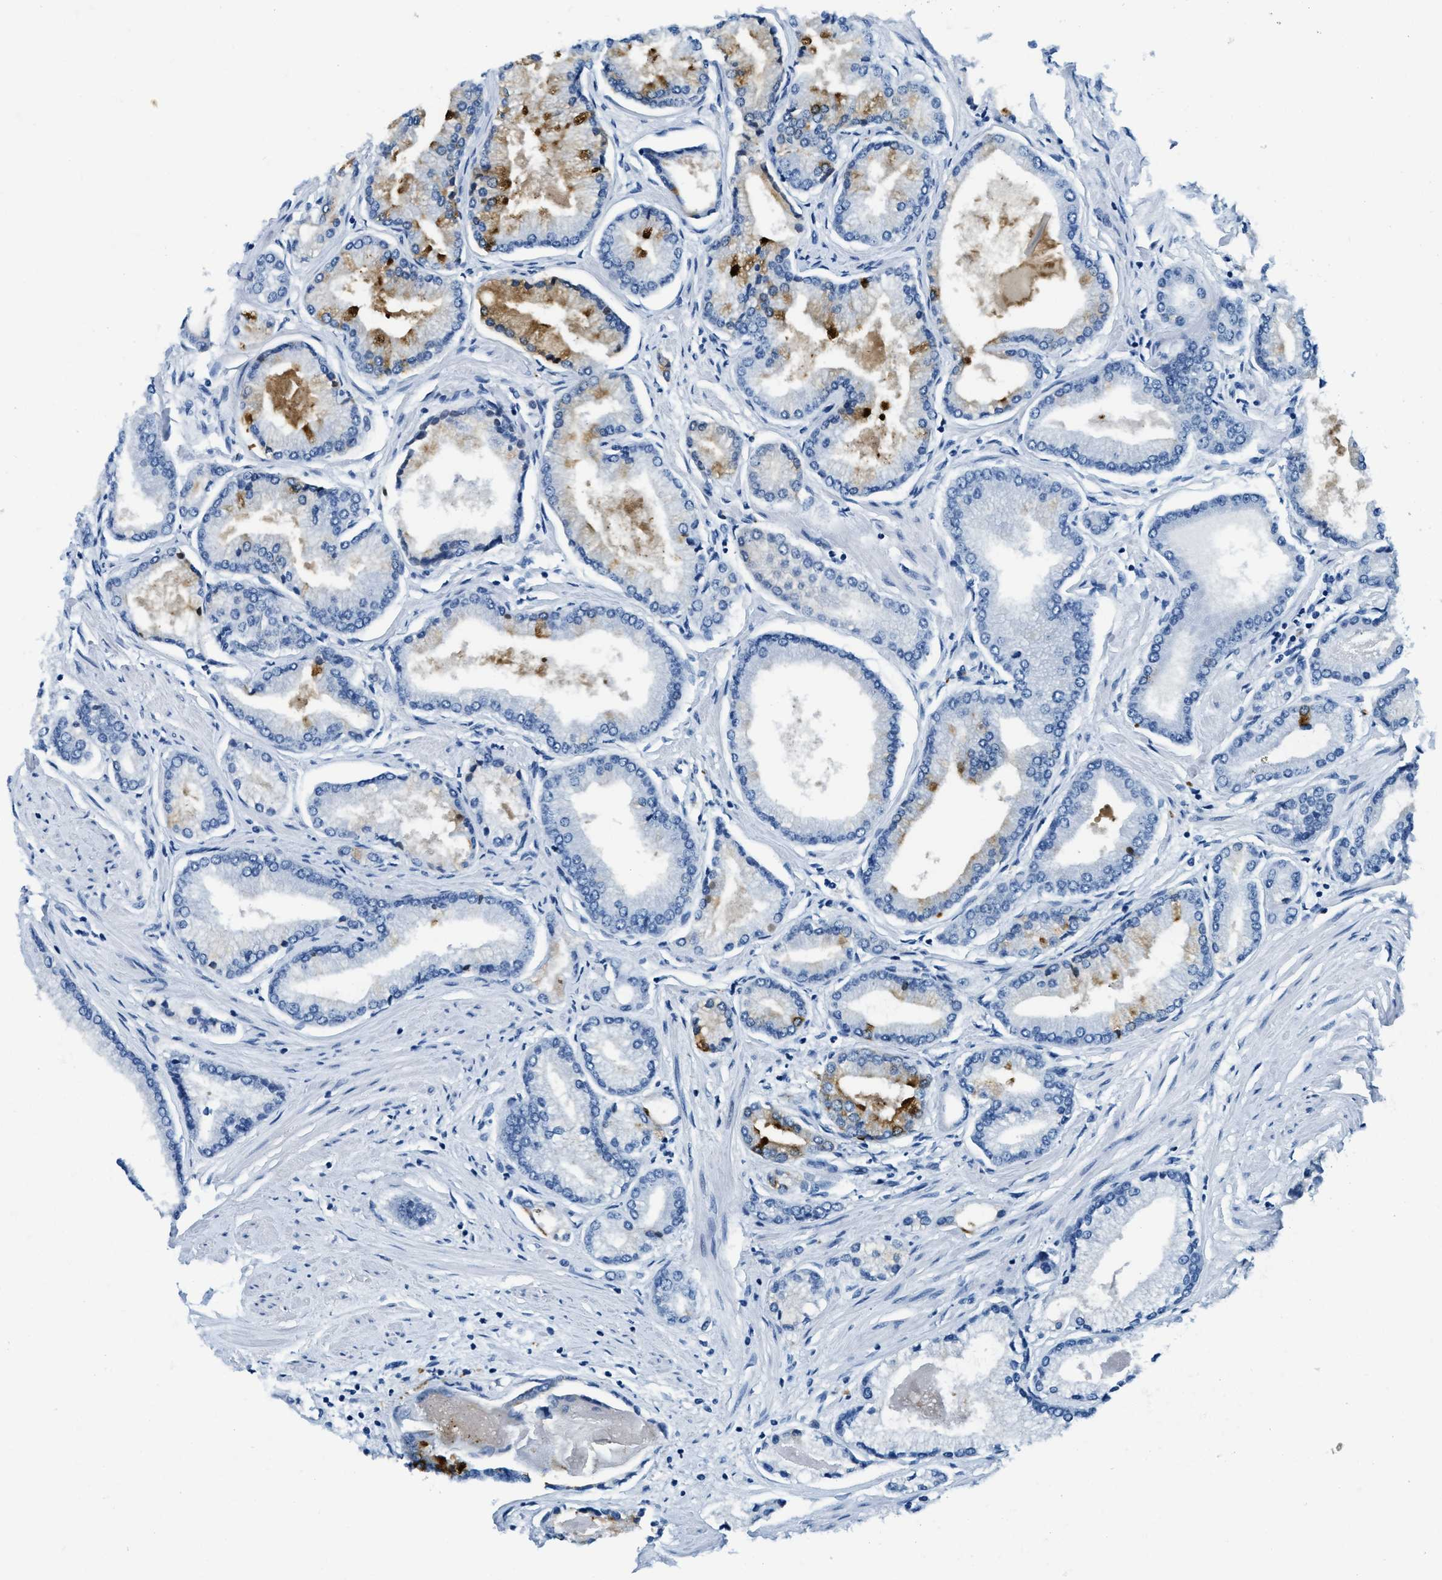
{"staining": {"intensity": "moderate", "quantity": "<25%", "location": "cytoplasmic/membranous"}, "tissue": "prostate cancer", "cell_type": "Tumor cells", "image_type": "cancer", "snomed": [{"axis": "morphology", "description": "Adenocarcinoma, High grade"}, {"axis": "topography", "description": "Prostate"}], "caption": "A high-resolution micrograph shows IHC staining of prostate cancer (adenocarcinoma (high-grade)), which displays moderate cytoplasmic/membranous staining in approximately <25% of tumor cells.", "gene": "PLA2G2A", "patient": {"sex": "male", "age": 61}}